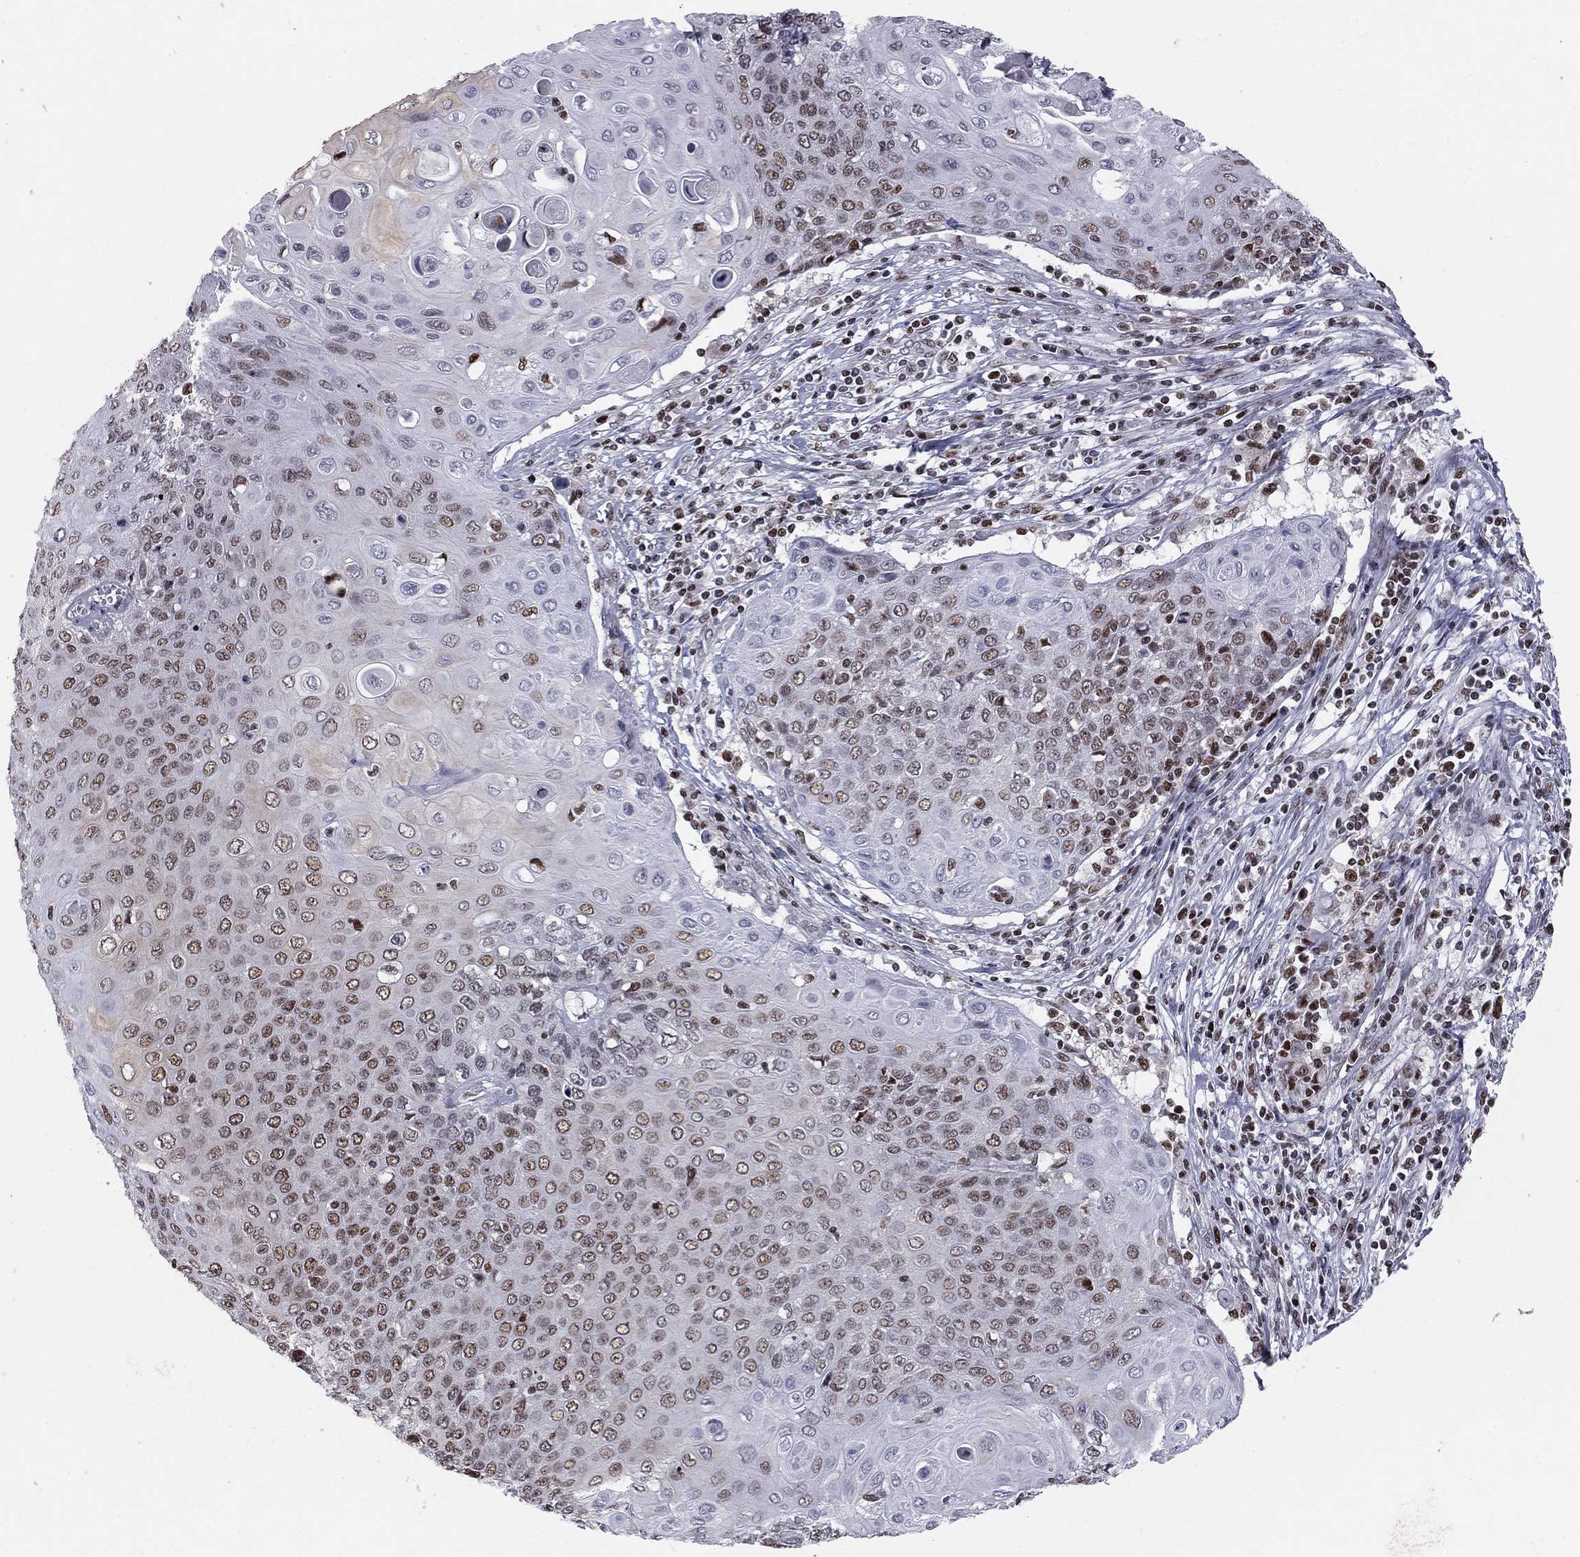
{"staining": {"intensity": "moderate", "quantity": "25%-75%", "location": "nuclear"}, "tissue": "cervical cancer", "cell_type": "Tumor cells", "image_type": "cancer", "snomed": [{"axis": "morphology", "description": "Squamous cell carcinoma, NOS"}, {"axis": "topography", "description": "Cervix"}], "caption": "IHC (DAB (3,3'-diaminobenzidine)) staining of cervical squamous cell carcinoma displays moderate nuclear protein staining in approximately 25%-75% of tumor cells. Nuclei are stained in blue.", "gene": "RNASEH2C", "patient": {"sex": "female", "age": 39}}